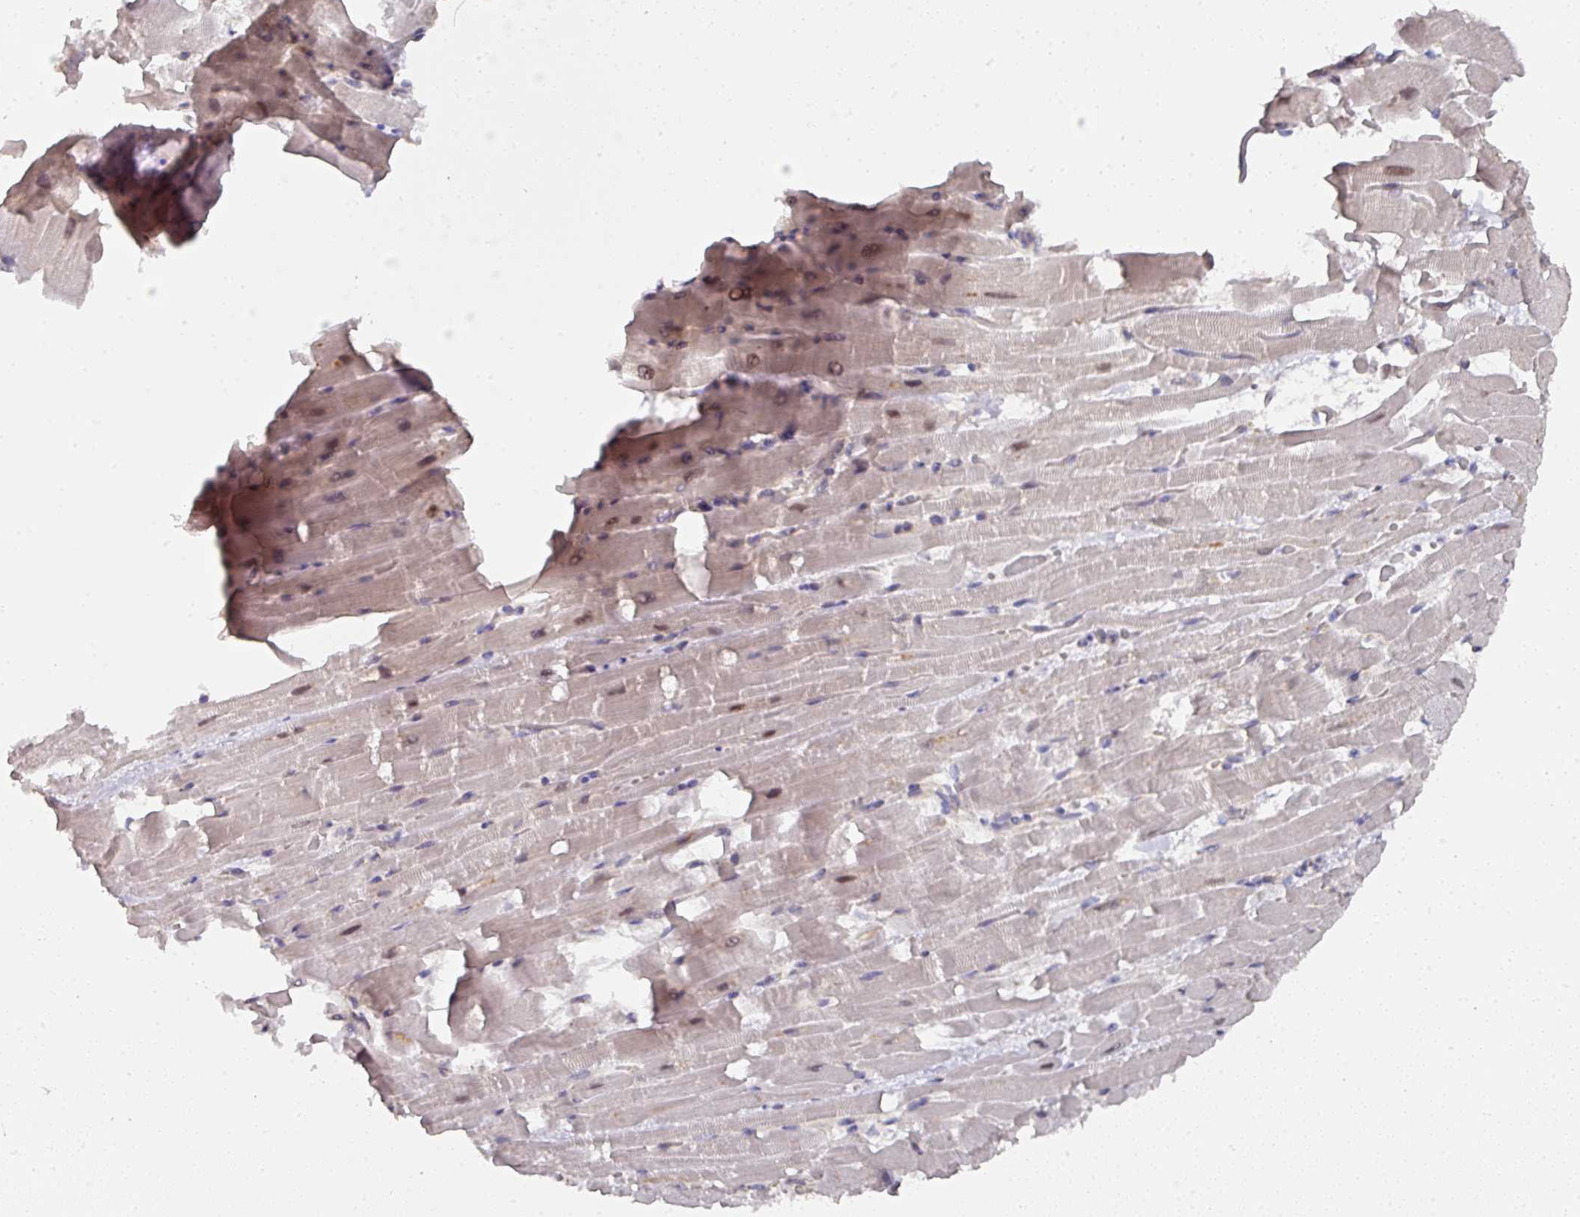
{"staining": {"intensity": "moderate", "quantity": "<25%", "location": "nuclear"}, "tissue": "heart muscle", "cell_type": "Cardiomyocytes", "image_type": "normal", "snomed": [{"axis": "morphology", "description": "Normal tissue, NOS"}, {"axis": "topography", "description": "Heart"}], "caption": "This is a histology image of immunohistochemistry (IHC) staining of unremarkable heart muscle, which shows moderate expression in the nuclear of cardiomyocytes.", "gene": "C18orf25", "patient": {"sex": "male", "age": 37}}